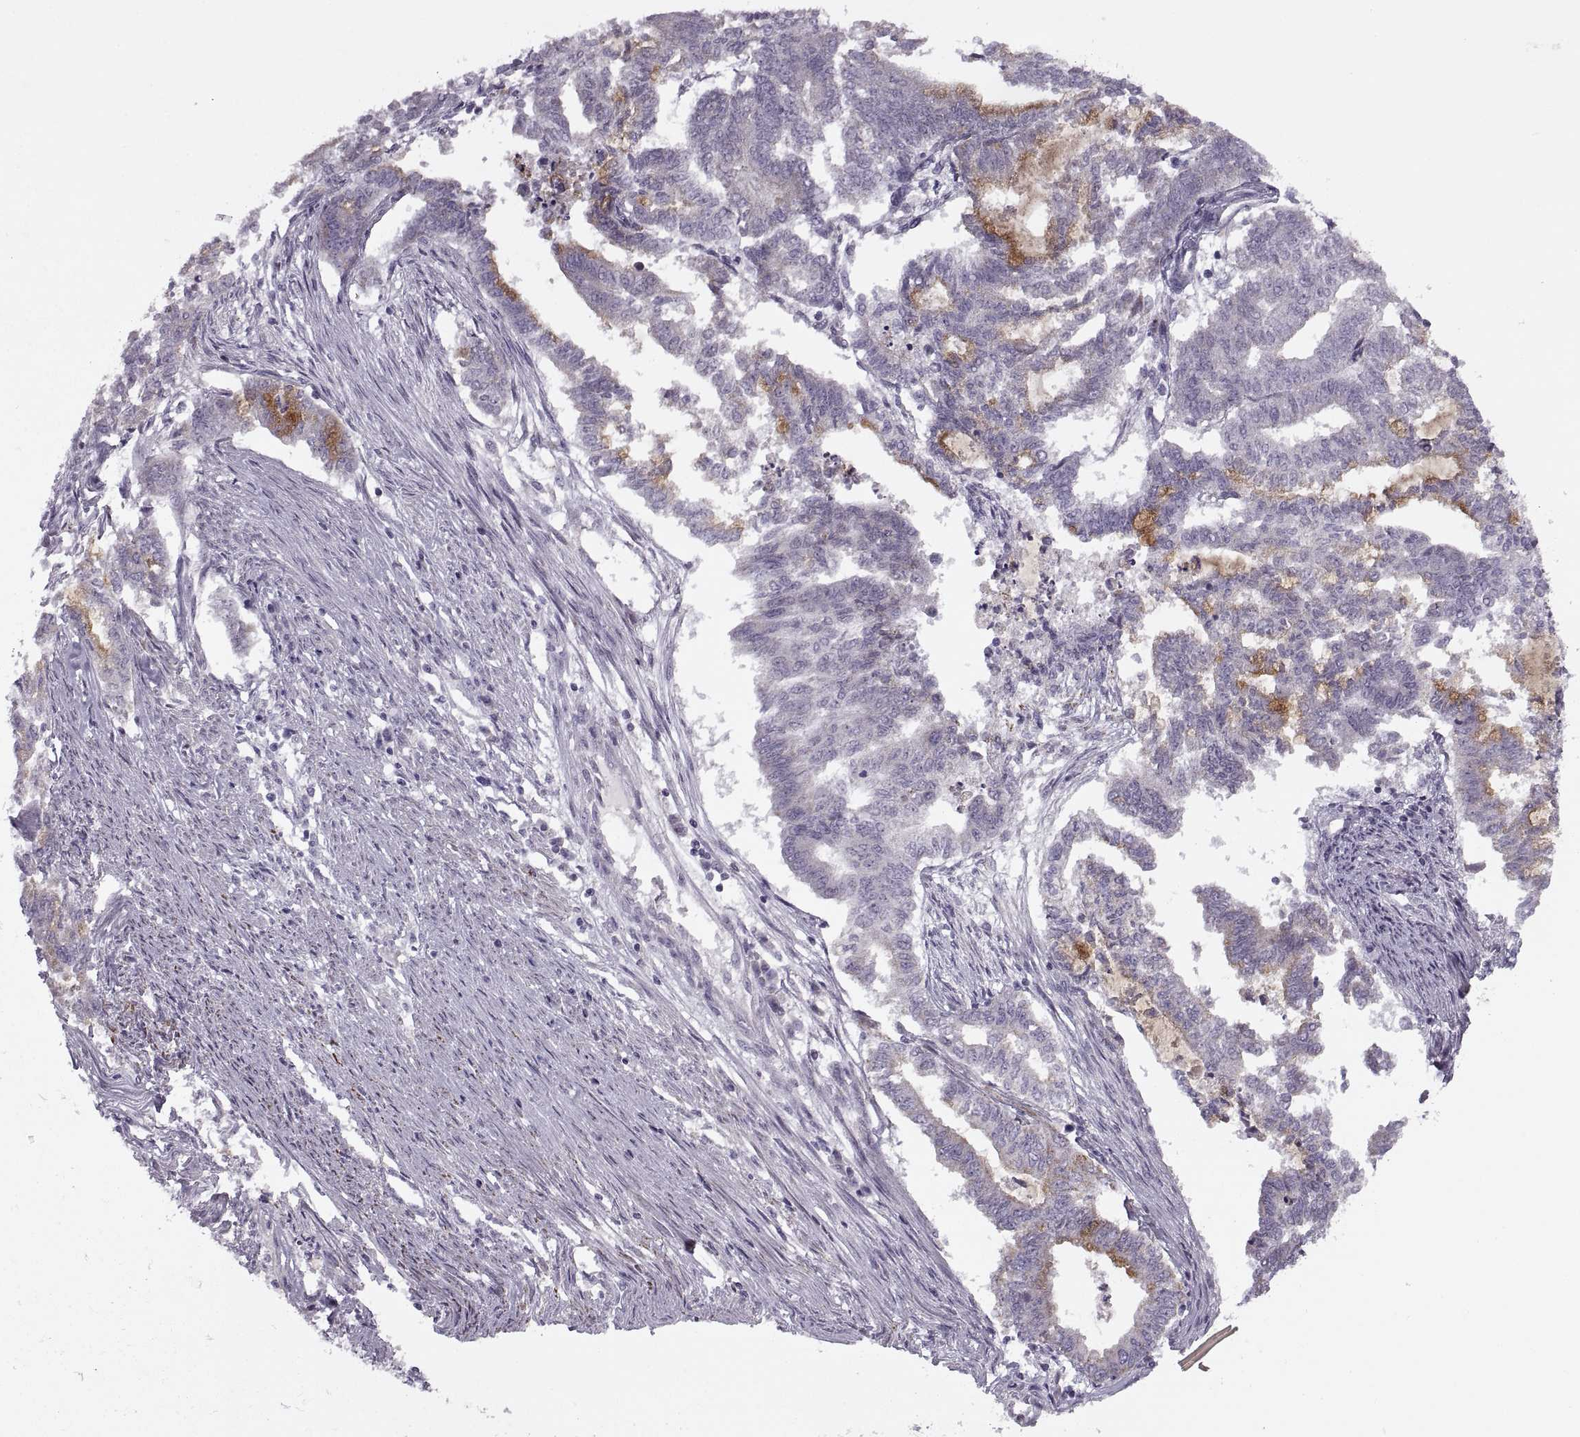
{"staining": {"intensity": "negative", "quantity": "none", "location": "none"}, "tissue": "endometrial cancer", "cell_type": "Tumor cells", "image_type": "cancer", "snomed": [{"axis": "morphology", "description": "Adenocarcinoma, NOS"}, {"axis": "topography", "description": "Endometrium"}], "caption": "The micrograph shows no staining of tumor cells in endometrial cancer (adenocarcinoma).", "gene": "PIERCE1", "patient": {"sex": "female", "age": 79}}